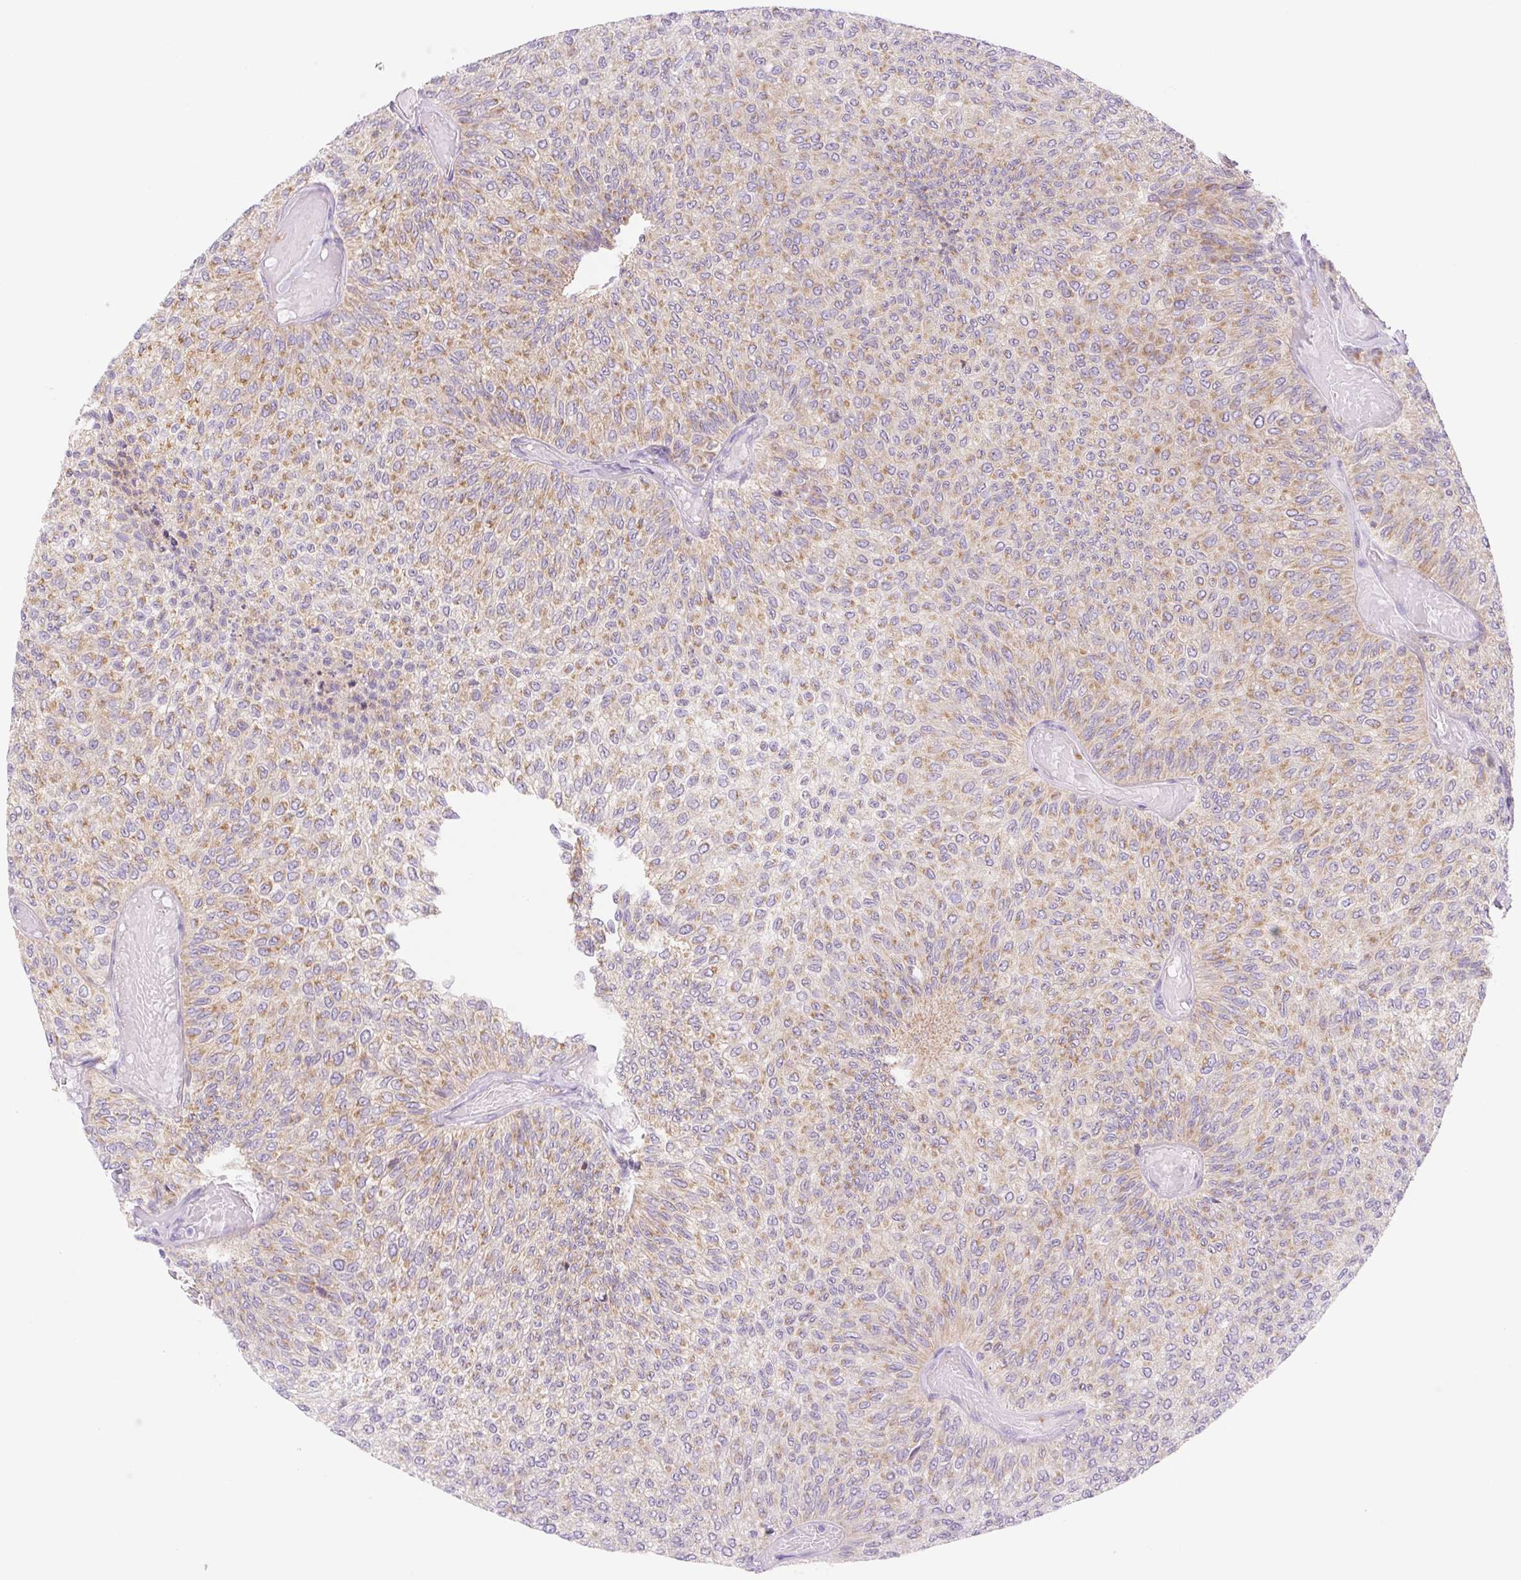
{"staining": {"intensity": "moderate", "quantity": ">75%", "location": "cytoplasmic/membranous"}, "tissue": "urothelial cancer", "cell_type": "Tumor cells", "image_type": "cancer", "snomed": [{"axis": "morphology", "description": "Urothelial carcinoma, Low grade"}, {"axis": "topography", "description": "Urinary bladder"}], "caption": "Urothelial cancer tissue demonstrates moderate cytoplasmic/membranous staining in approximately >75% of tumor cells, visualized by immunohistochemistry. (Brightfield microscopy of DAB IHC at high magnification).", "gene": "FOCAD", "patient": {"sex": "male", "age": 78}}